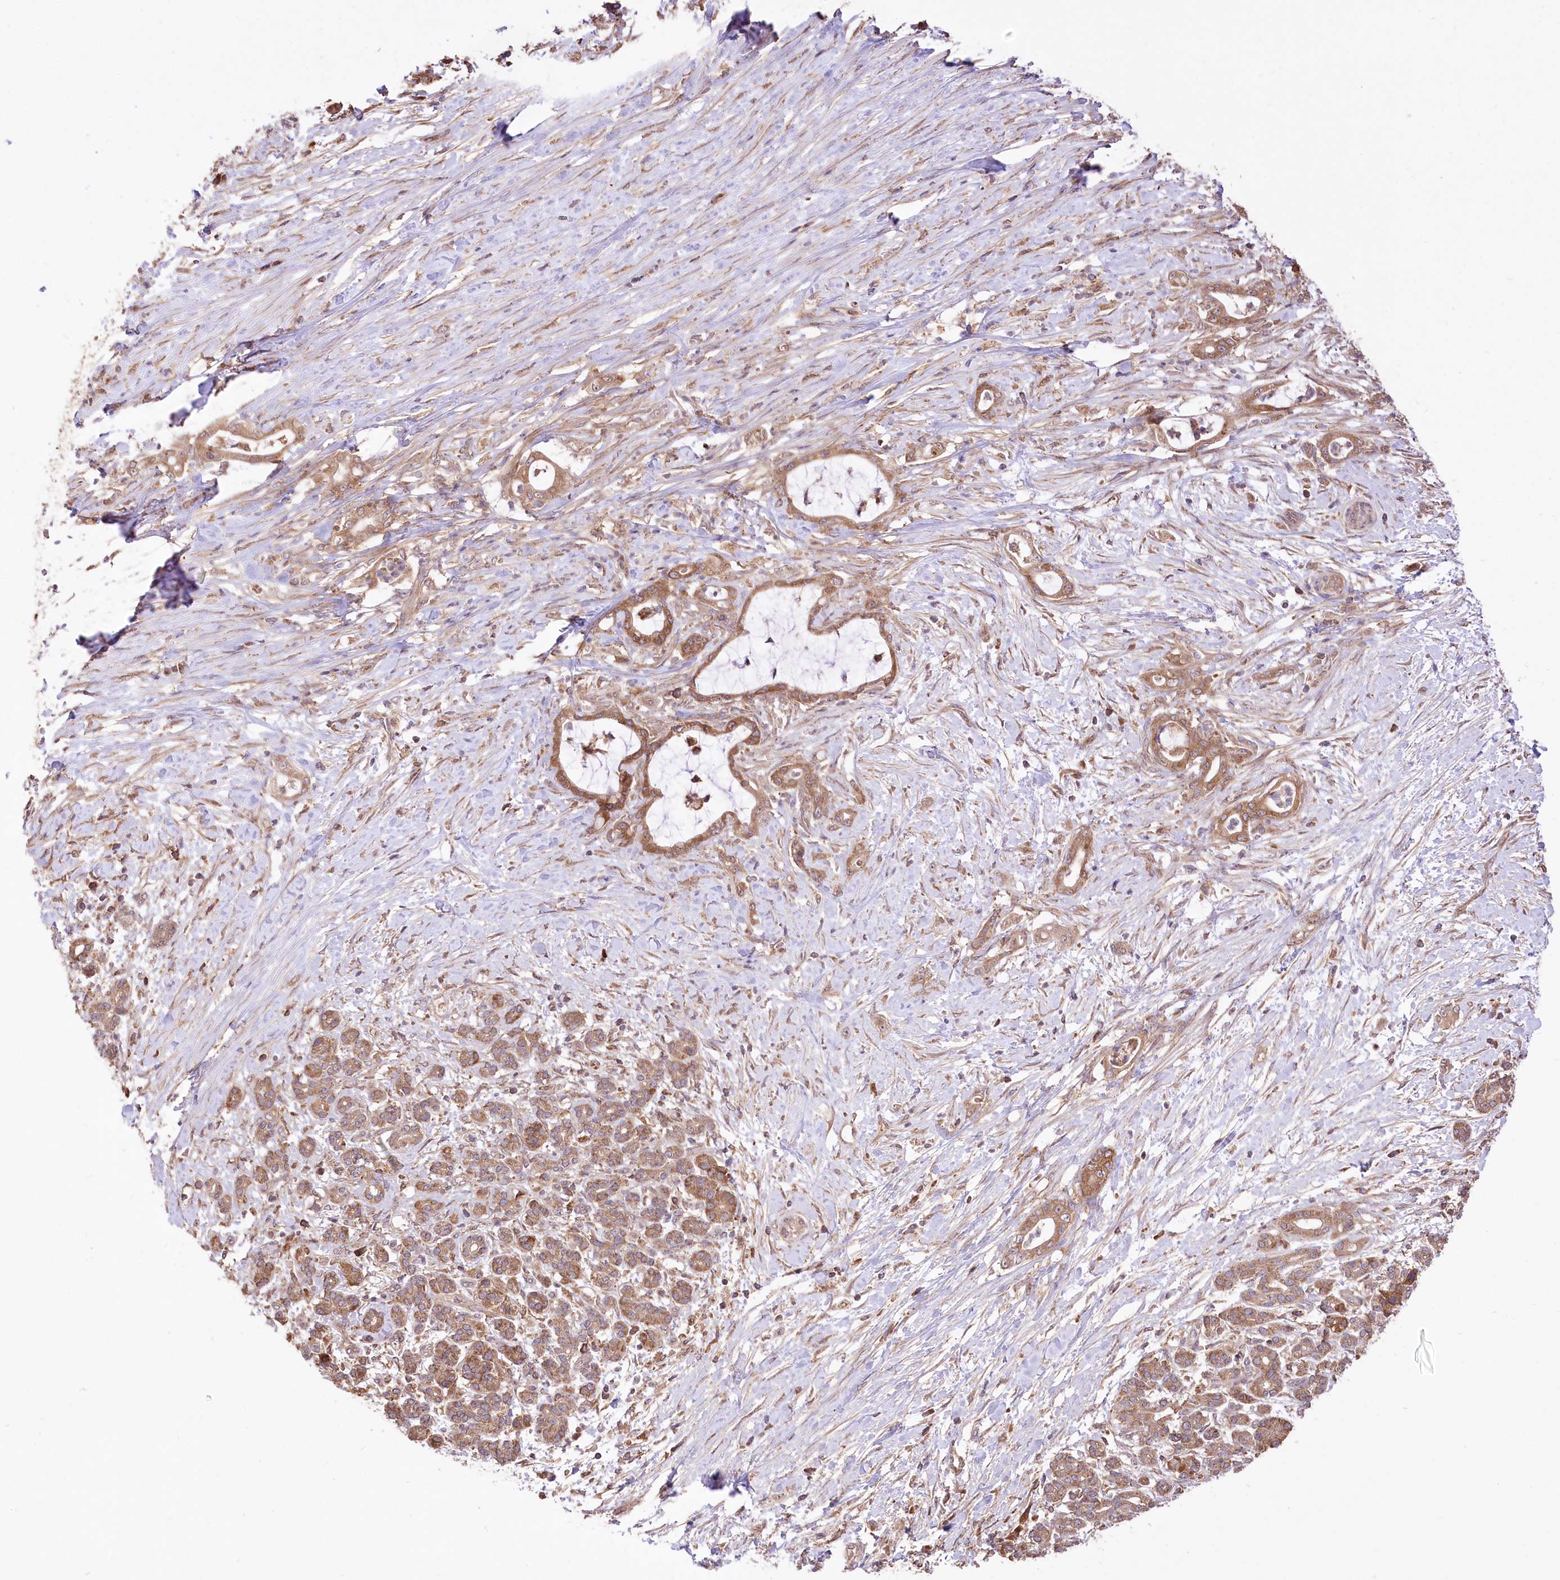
{"staining": {"intensity": "moderate", "quantity": ">75%", "location": "cytoplasmic/membranous"}, "tissue": "pancreatic cancer", "cell_type": "Tumor cells", "image_type": "cancer", "snomed": [{"axis": "morphology", "description": "Adenocarcinoma, NOS"}, {"axis": "topography", "description": "Pancreas"}], "caption": "Immunohistochemical staining of human pancreatic adenocarcinoma demonstrates medium levels of moderate cytoplasmic/membranous protein staining in approximately >75% of tumor cells.", "gene": "XYLB", "patient": {"sex": "female", "age": 55}}